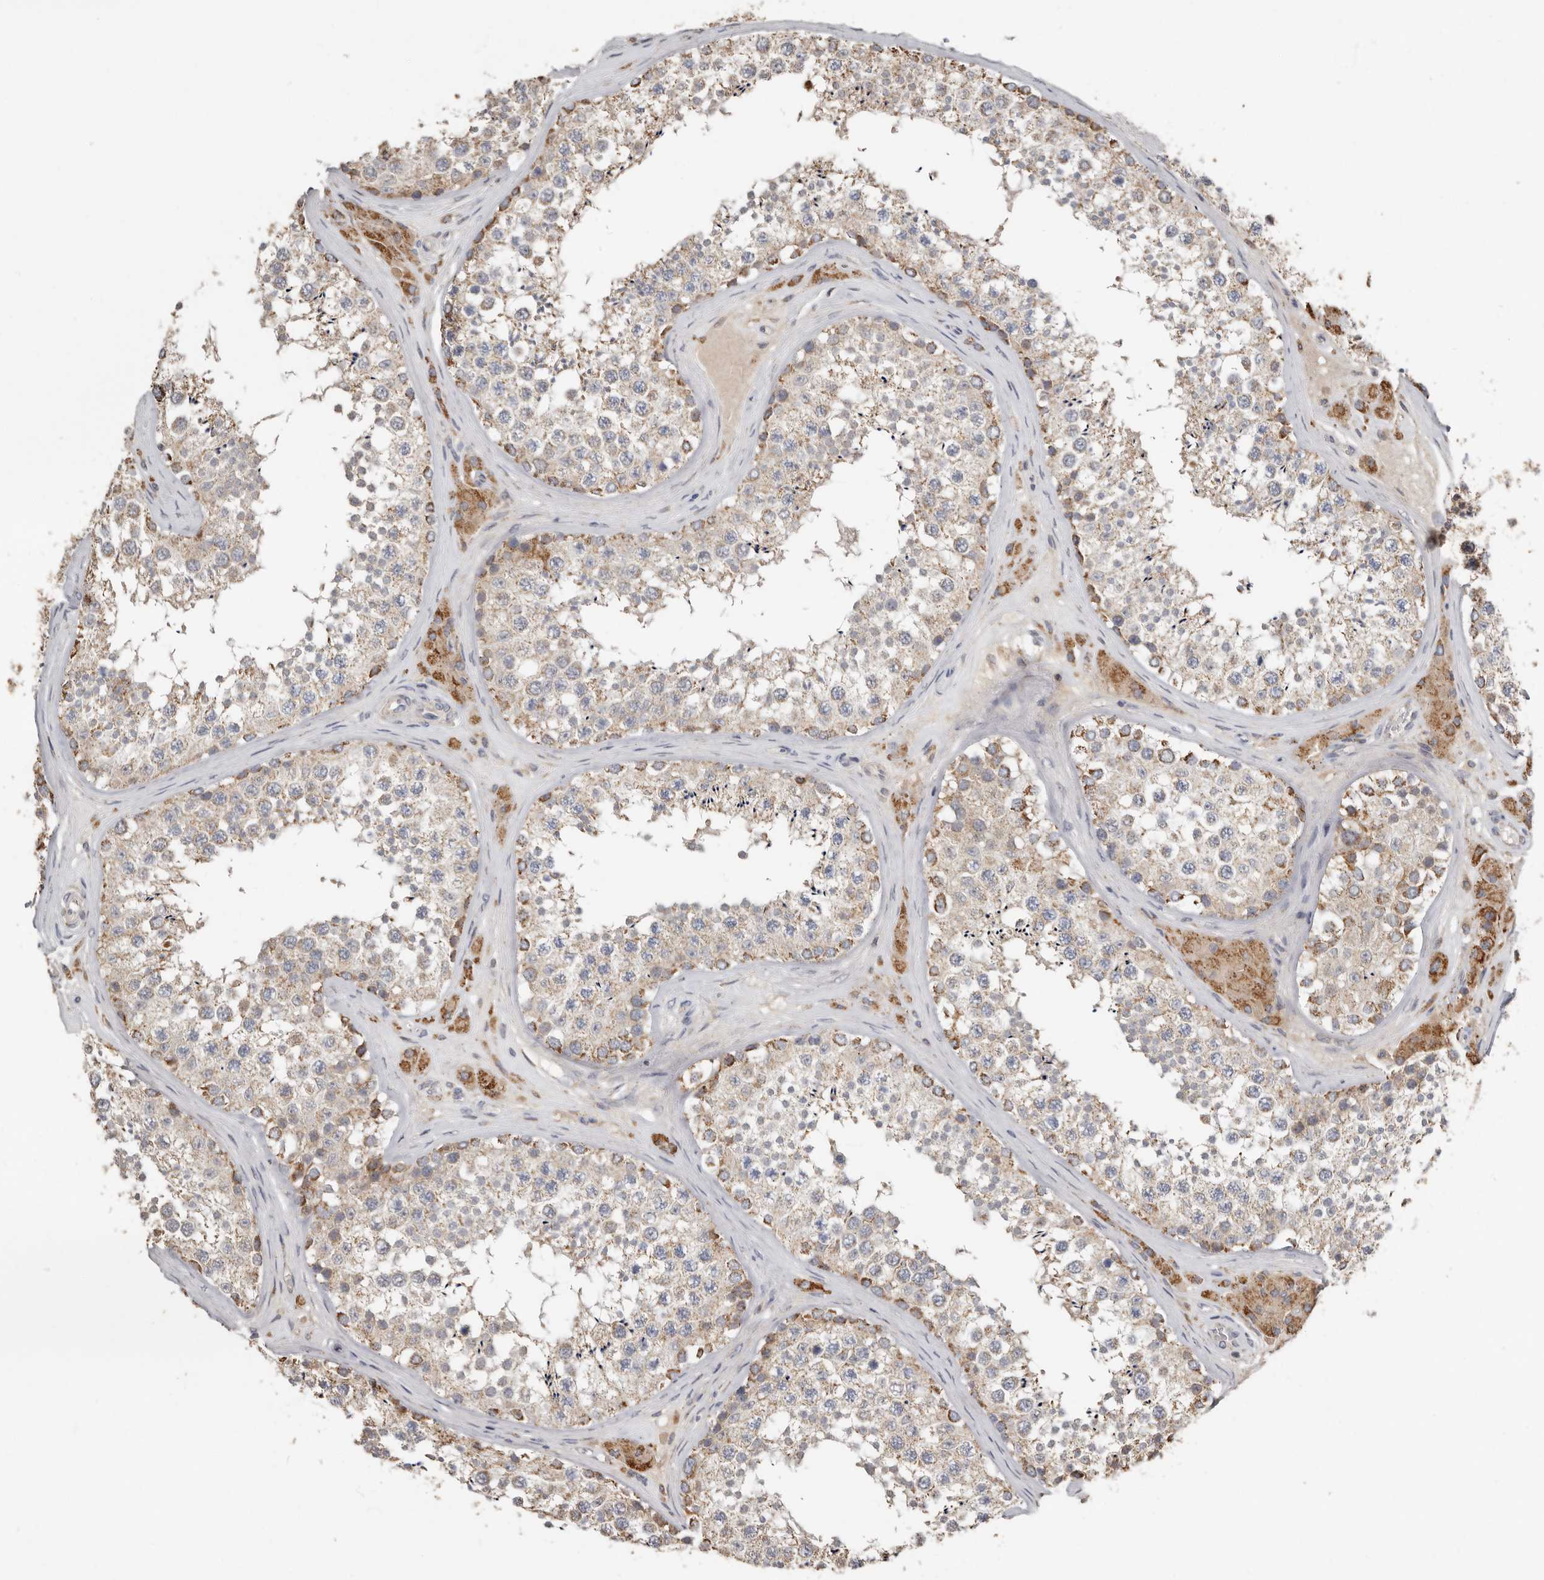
{"staining": {"intensity": "moderate", "quantity": "25%-75%", "location": "cytoplasmic/membranous"}, "tissue": "testis", "cell_type": "Cells in seminiferous ducts", "image_type": "normal", "snomed": [{"axis": "morphology", "description": "Normal tissue, NOS"}, {"axis": "topography", "description": "Testis"}], "caption": "Brown immunohistochemical staining in unremarkable testis shows moderate cytoplasmic/membranous positivity in approximately 25%-75% of cells in seminiferous ducts. (Brightfield microscopy of DAB IHC at high magnification).", "gene": "KIF26B", "patient": {"sex": "male", "age": 46}}